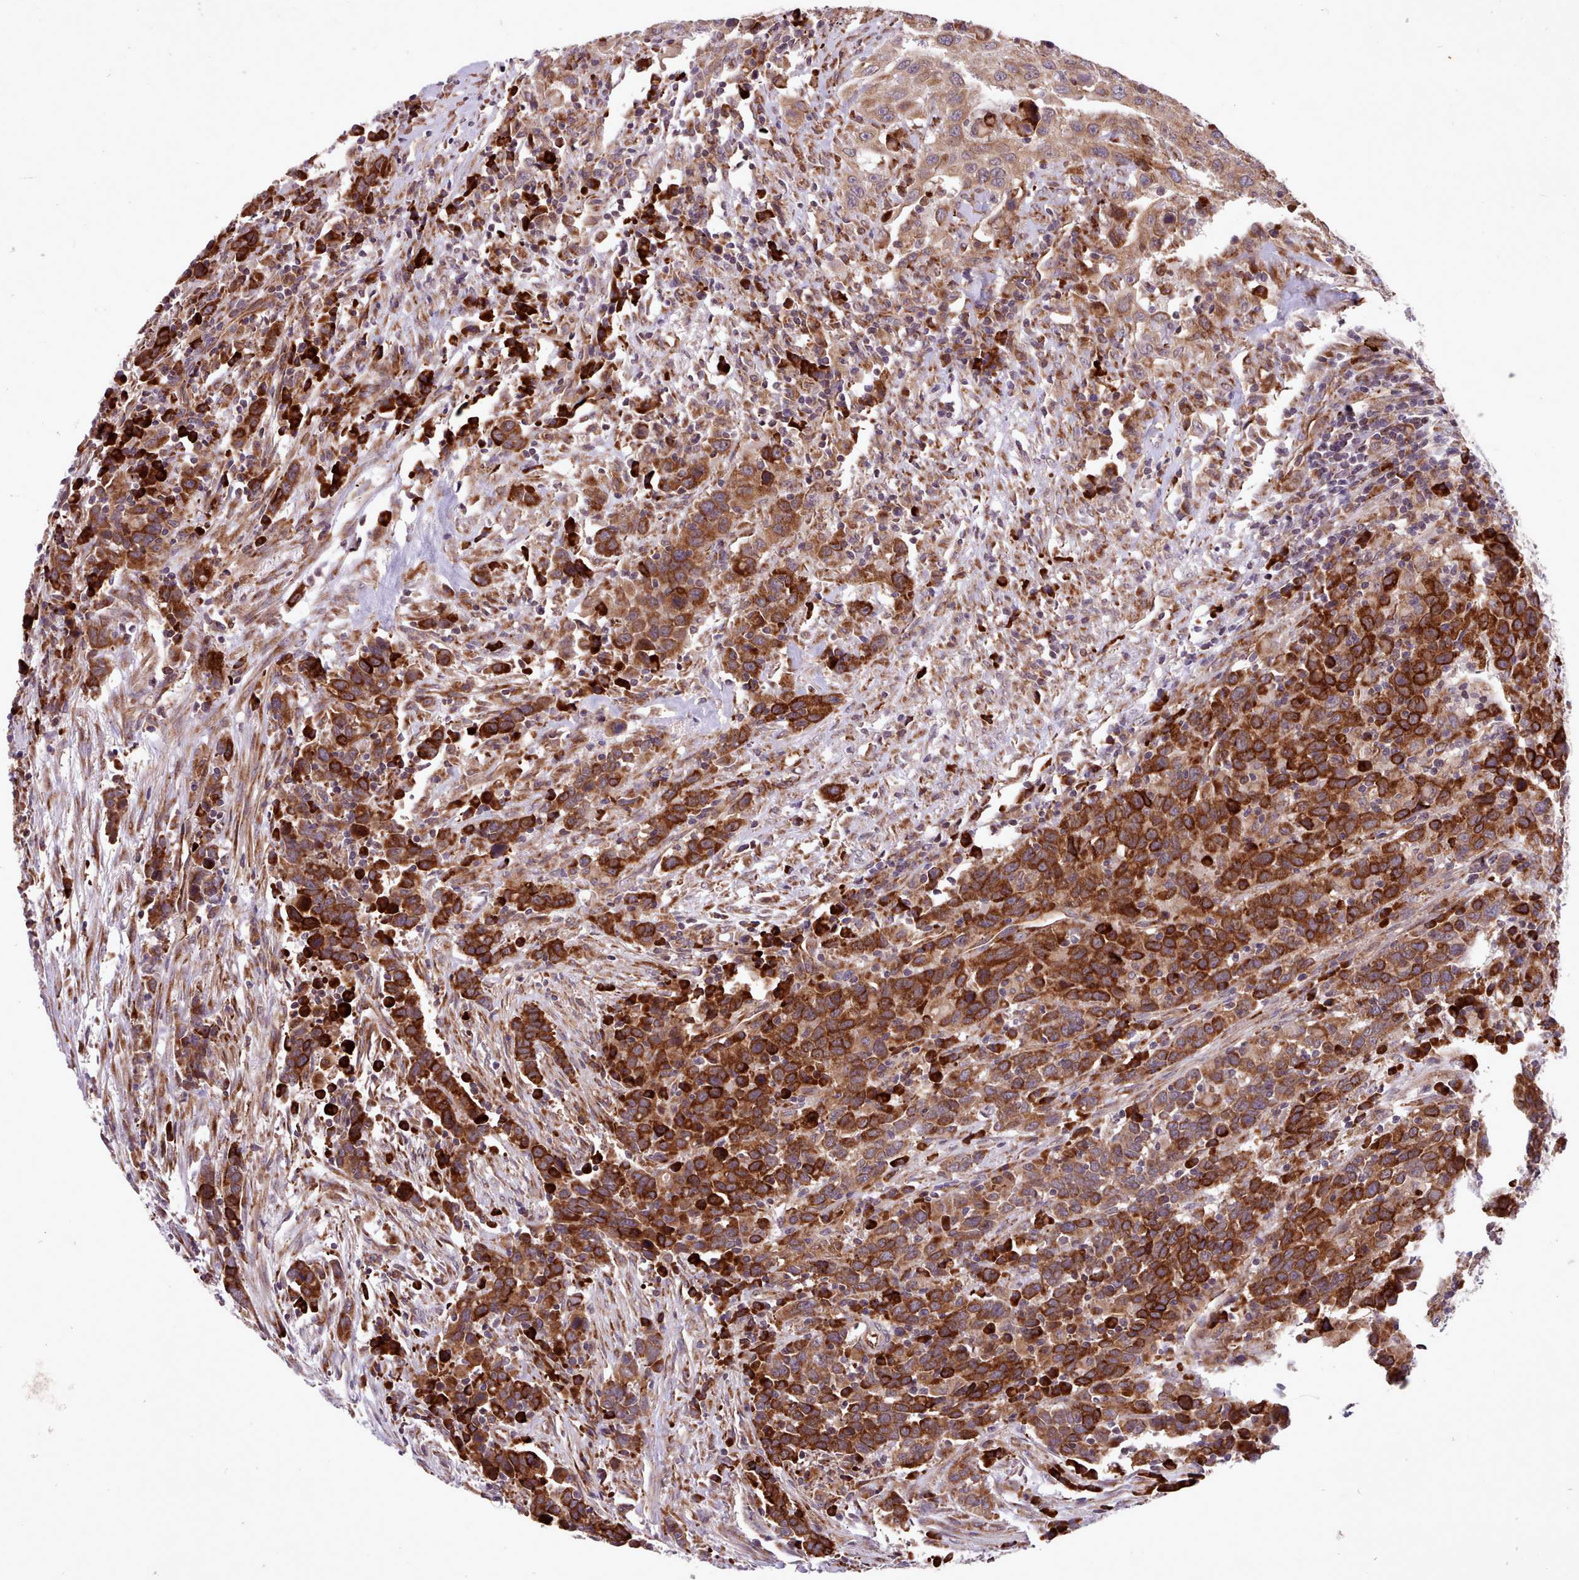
{"staining": {"intensity": "strong", "quantity": ">75%", "location": "cytoplasmic/membranous"}, "tissue": "urothelial cancer", "cell_type": "Tumor cells", "image_type": "cancer", "snomed": [{"axis": "morphology", "description": "Urothelial carcinoma, High grade"}, {"axis": "topography", "description": "Urinary bladder"}], "caption": "Human urothelial cancer stained for a protein (brown) shows strong cytoplasmic/membranous positive positivity in approximately >75% of tumor cells.", "gene": "TTLL3", "patient": {"sex": "male", "age": 61}}